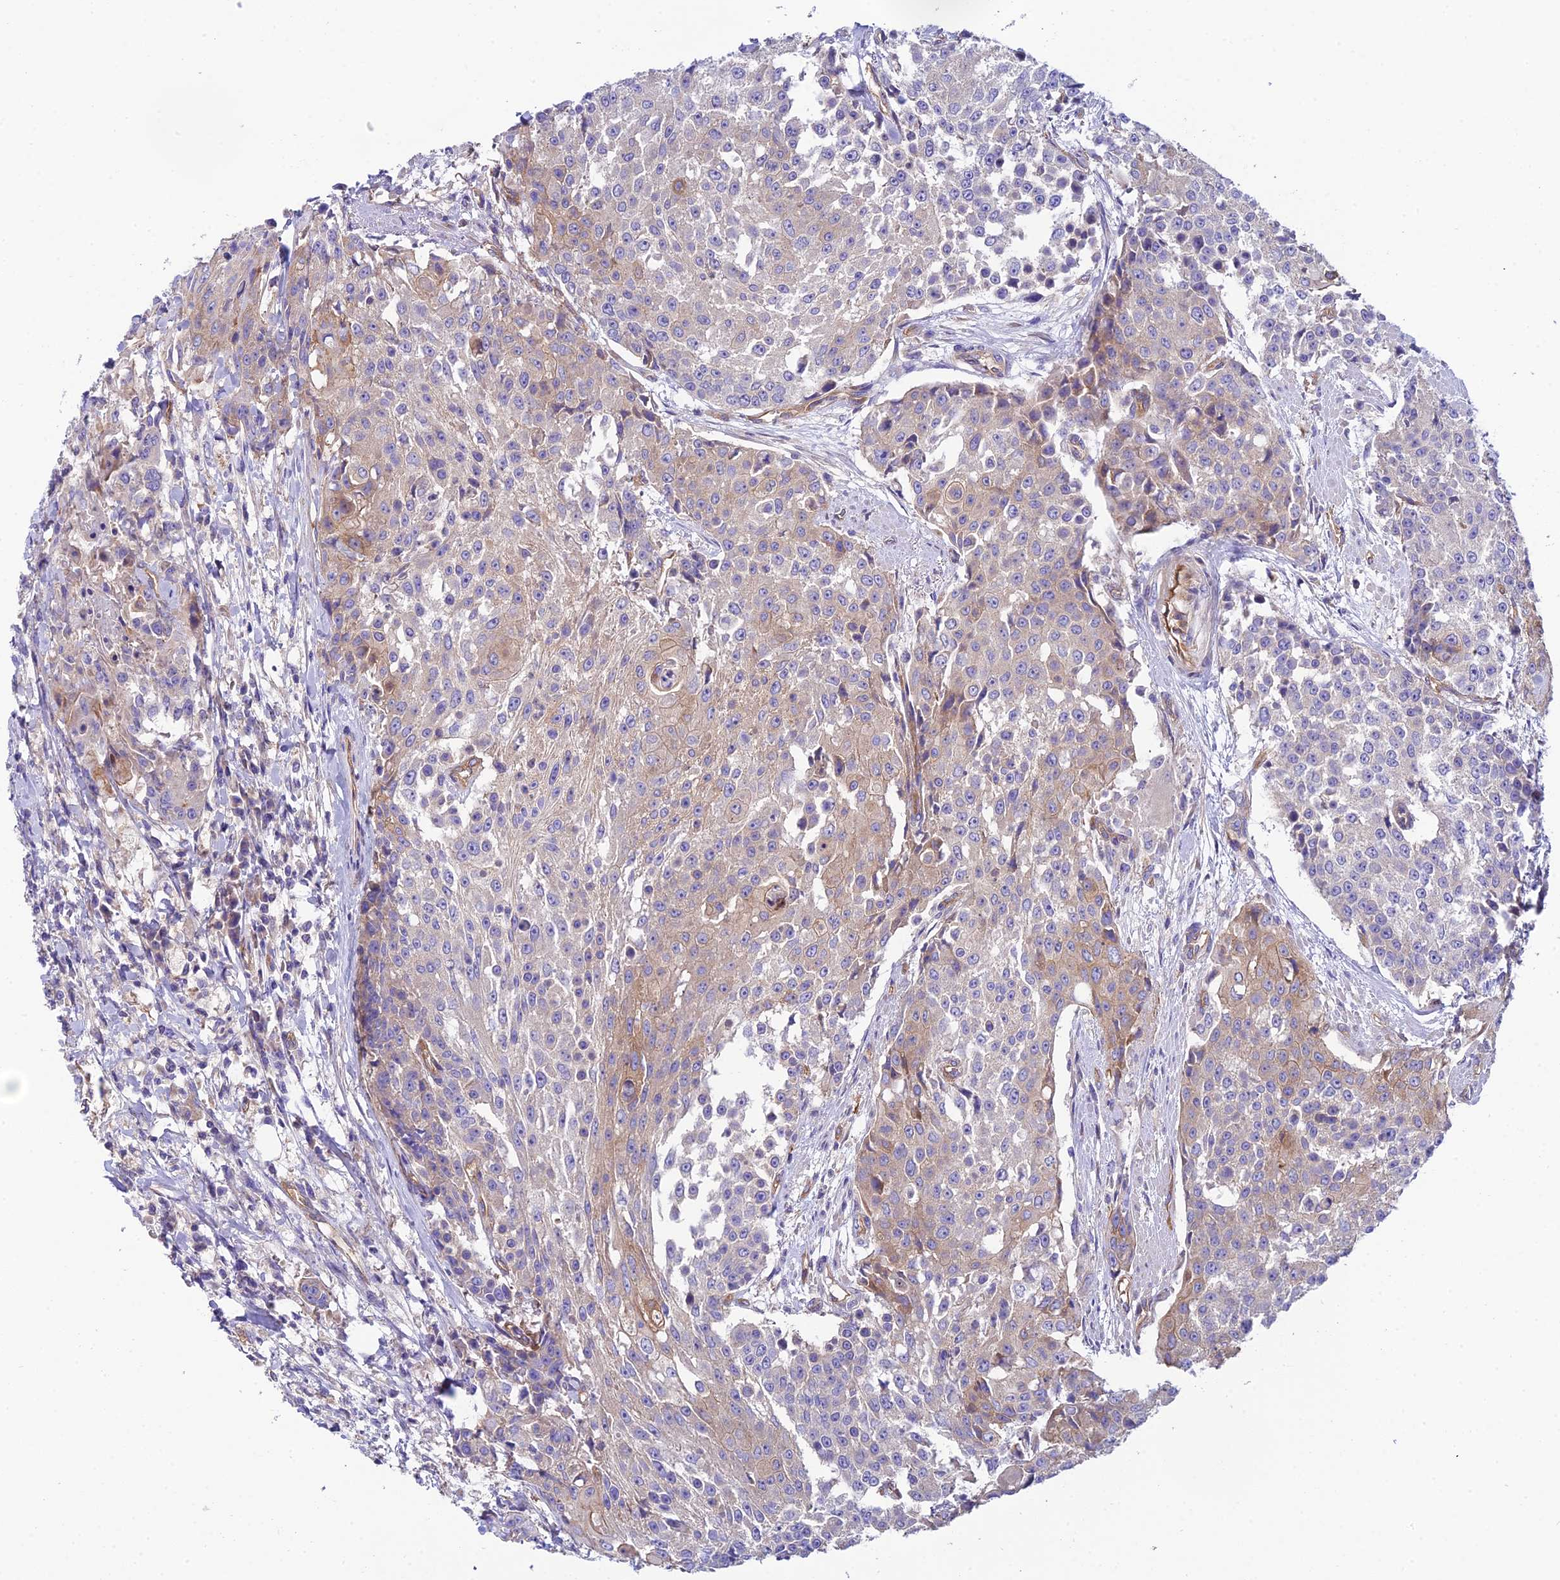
{"staining": {"intensity": "moderate", "quantity": "<25%", "location": "cytoplasmic/membranous"}, "tissue": "urothelial cancer", "cell_type": "Tumor cells", "image_type": "cancer", "snomed": [{"axis": "morphology", "description": "Urothelial carcinoma, High grade"}, {"axis": "topography", "description": "Urinary bladder"}], "caption": "Immunohistochemistry (DAB (3,3'-diaminobenzidine)) staining of urothelial cancer displays moderate cytoplasmic/membranous protein positivity in about <25% of tumor cells. The staining was performed using DAB (3,3'-diaminobenzidine), with brown indicating positive protein expression. Nuclei are stained blue with hematoxylin.", "gene": "PPFIA3", "patient": {"sex": "female", "age": 63}}